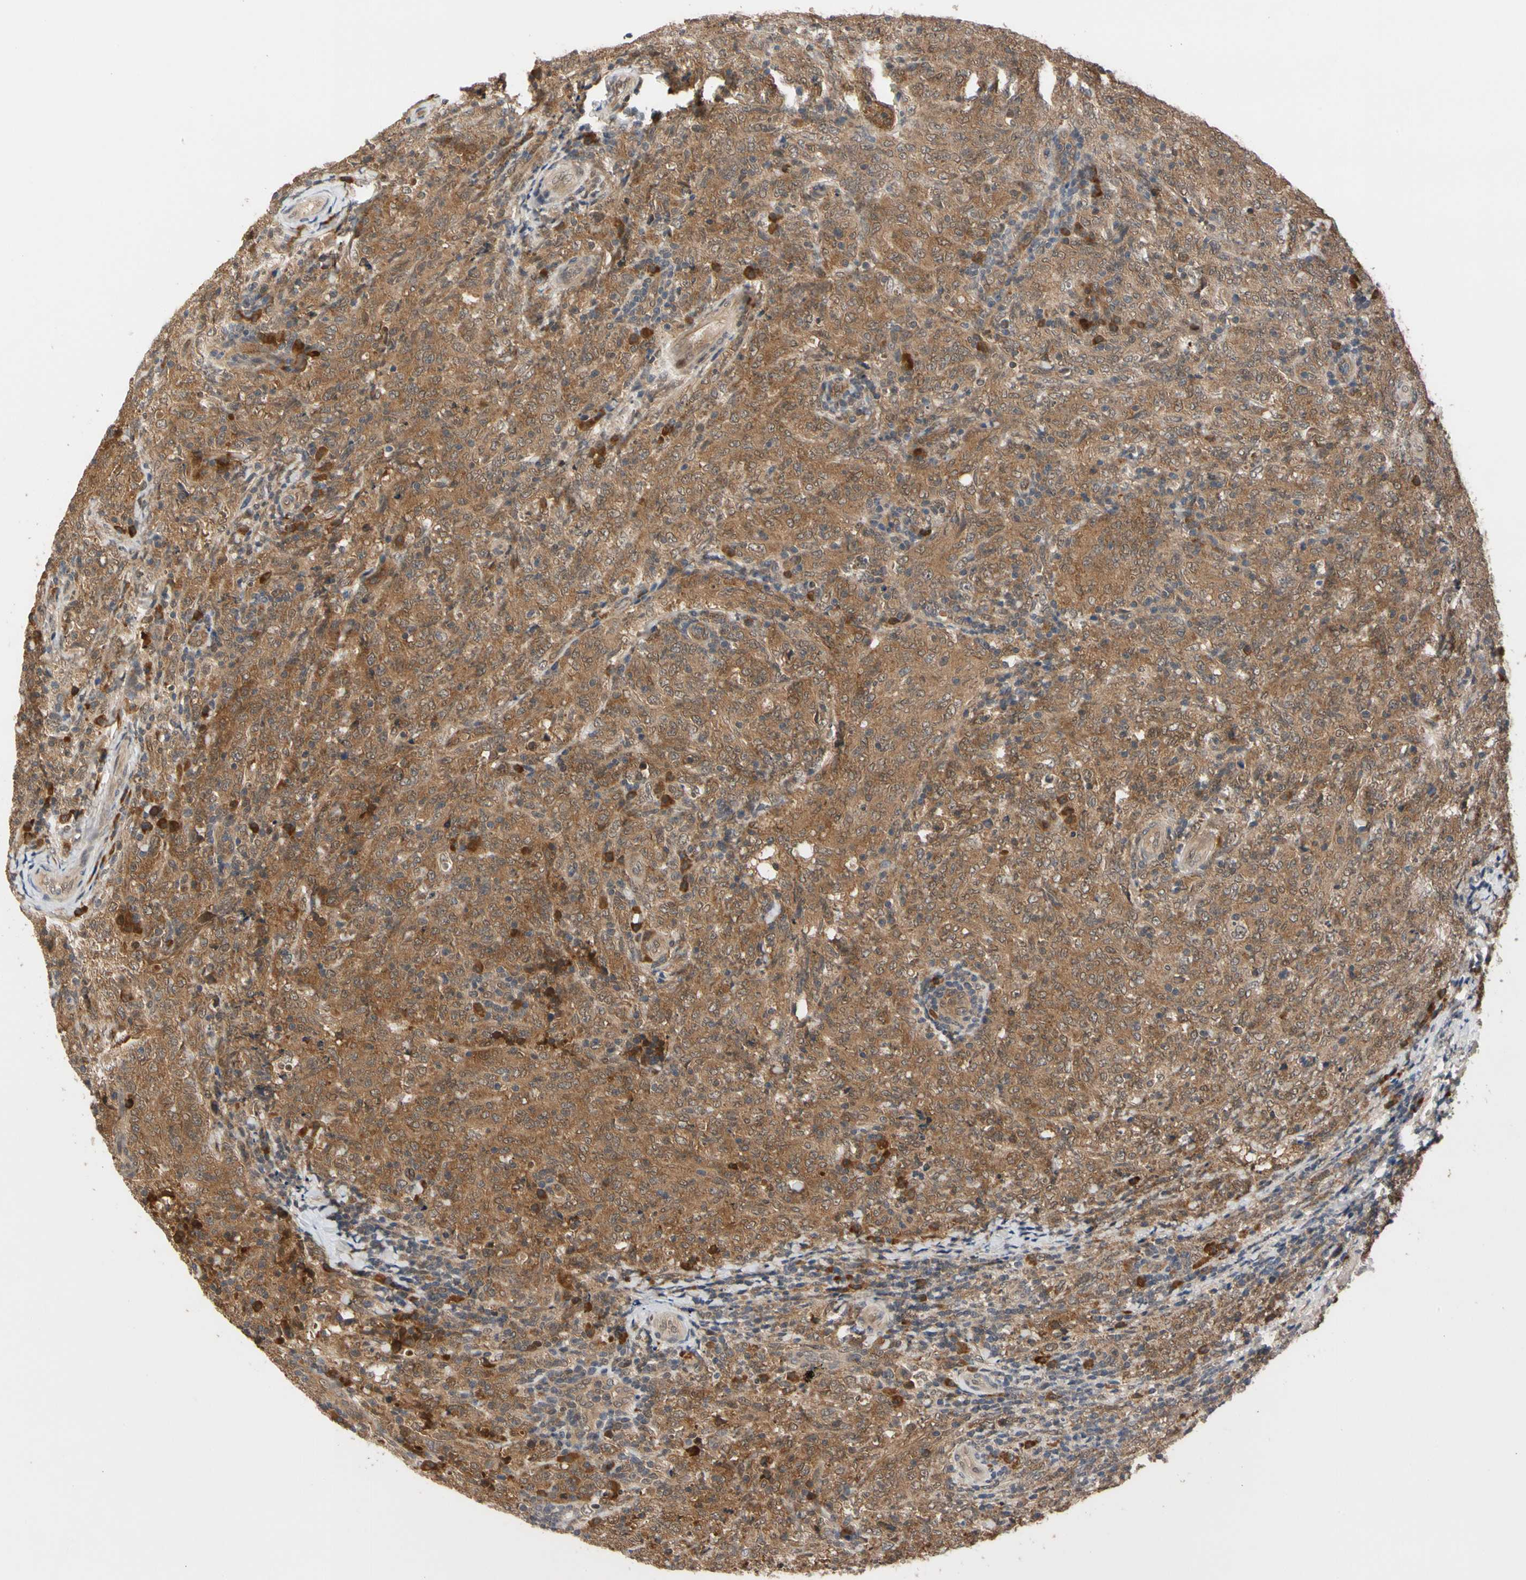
{"staining": {"intensity": "moderate", "quantity": ">75%", "location": "cytoplasmic/membranous"}, "tissue": "lymphoma", "cell_type": "Tumor cells", "image_type": "cancer", "snomed": [{"axis": "morphology", "description": "Malignant lymphoma, non-Hodgkin's type, High grade"}, {"axis": "topography", "description": "Tonsil"}], "caption": "Immunohistochemical staining of human malignant lymphoma, non-Hodgkin's type (high-grade) reveals medium levels of moderate cytoplasmic/membranous protein positivity in about >75% of tumor cells.", "gene": "CYTIP", "patient": {"sex": "female", "age": 36}}